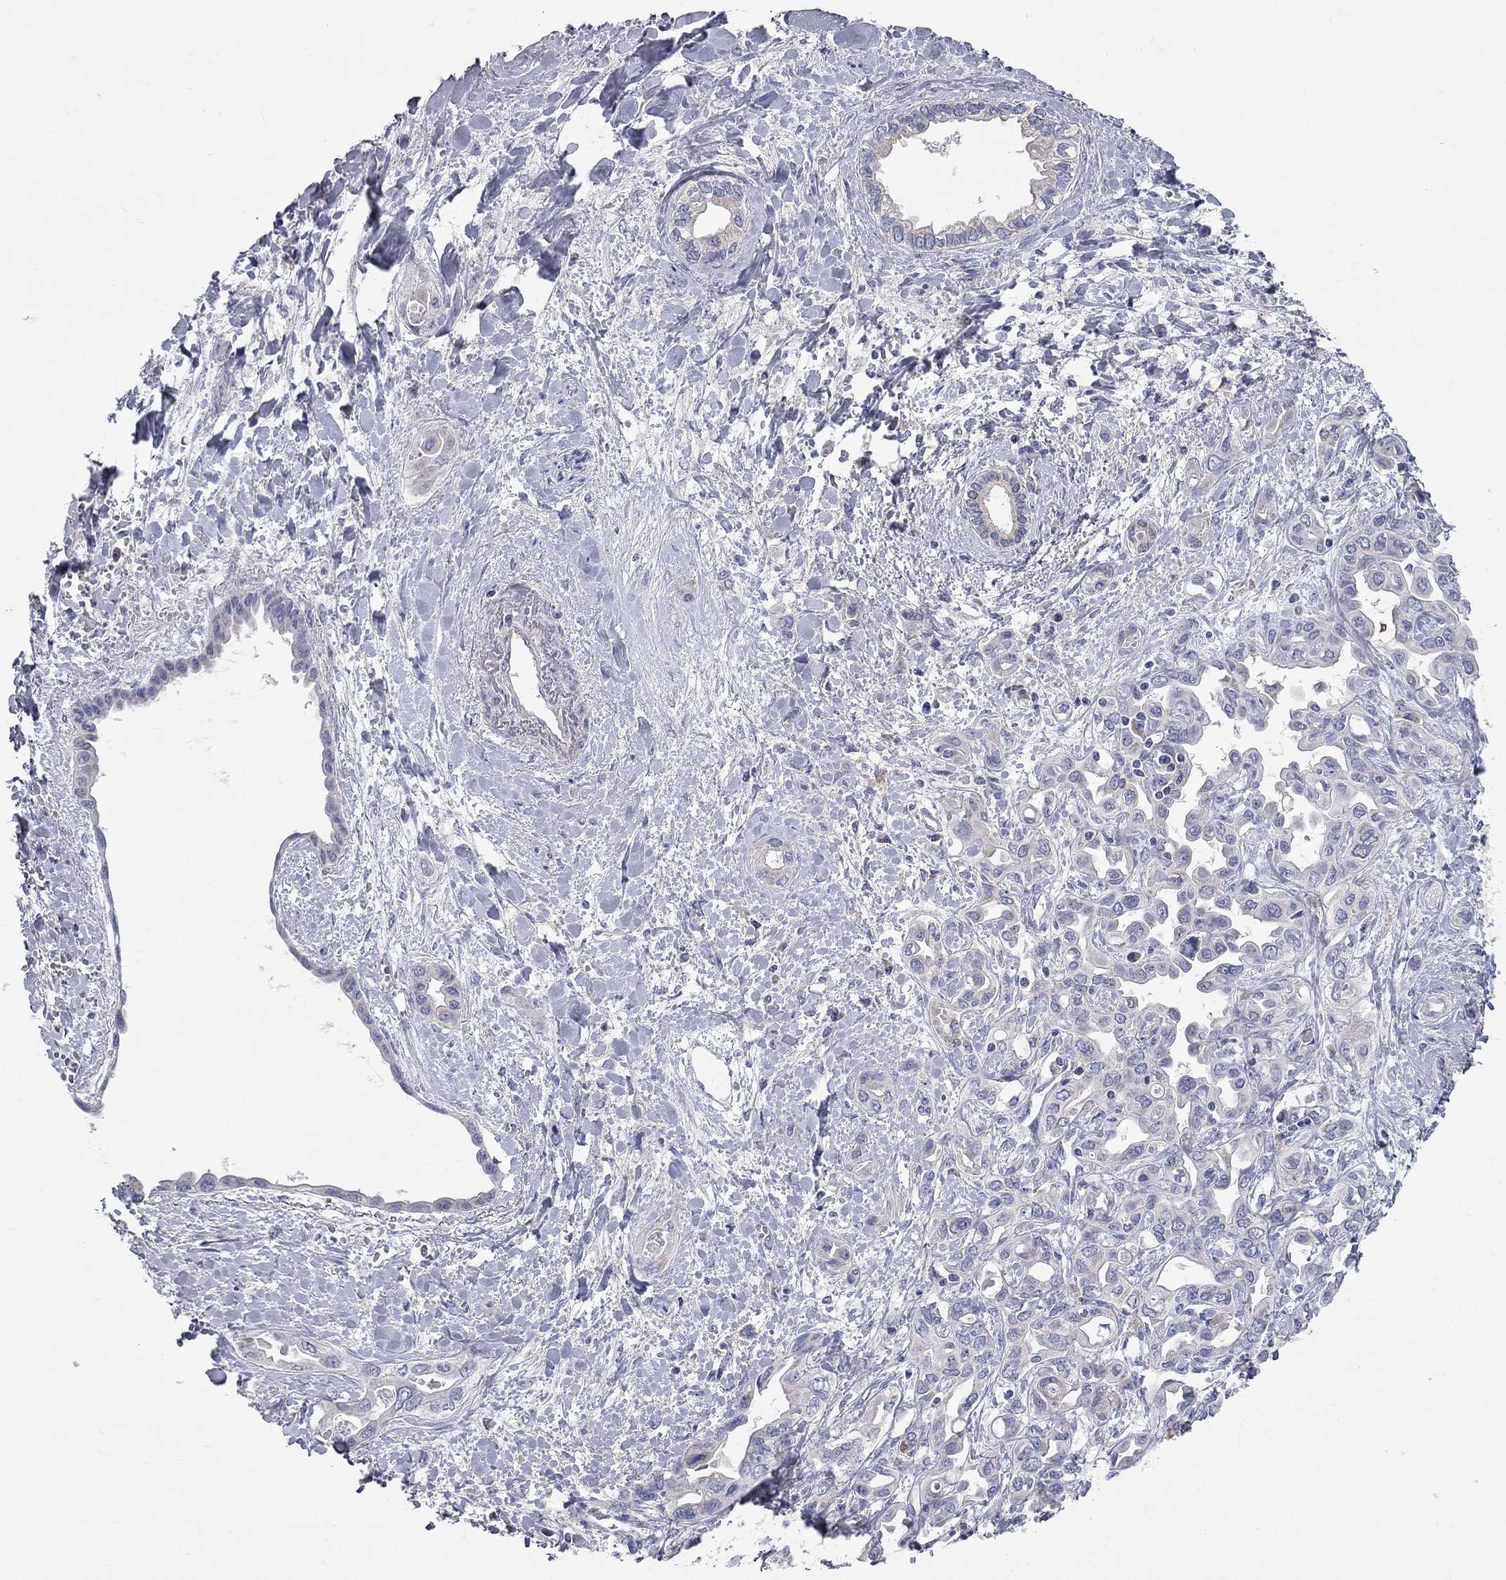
{"staining": {"intensity": "weak", "quantity": "<25%", "location": "cytoplasmic/membranous"}, "tissue": "liver cancer", "cell_type": "Tumor cells", "image_type": "cancer", "snomed": [{"axis": "morphology", "description": "Cholangiocarcinoma"}, {"axis": "topography", "description": "Liver"}], "caption": "Tumor cells are negative for brown protein staining in liver cancer. (Brightfield microscopy of DAB immunohistochemistry at high magnification).", "gene": "CFAP161", "patient": {"sex": "female", "age": 64}}